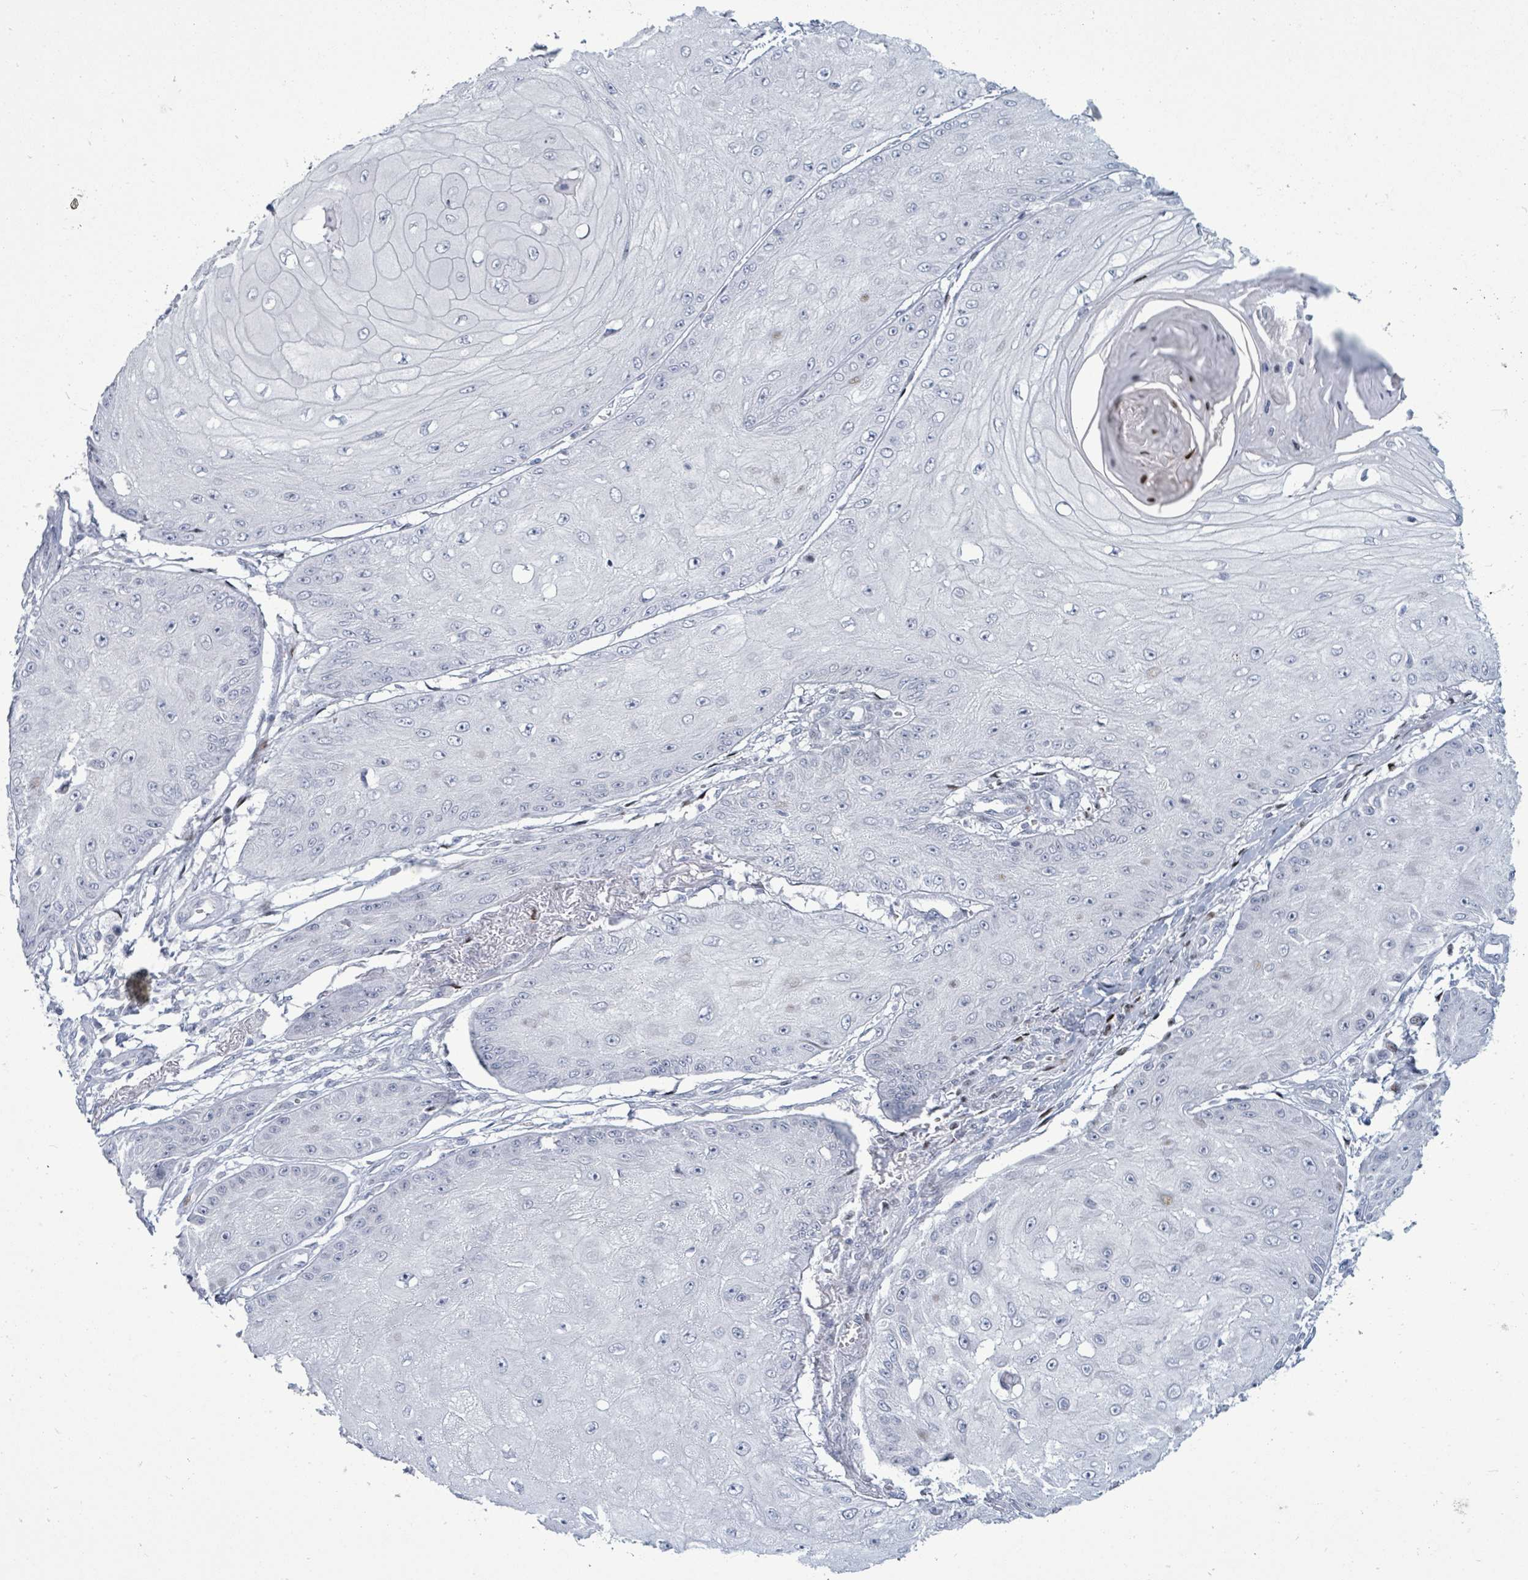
{"staining": {"intensity": "negative", "quantity": "none", "location": "none"}, "tissue": "skin cancer", "cell_type": "Tumor cells", "image_type": "cancer", "snomed": [{"axis": "morphology", "description": "Squamous cell carcinoma, NOS"}, {"axis": "topography", "description": "Skin"}], "caption": "The histopathology image displays no staining of tumor cells in skin cancer (squamous cell carcinoma).", "gene": "MALL", "patient": {"sex": "male", "age": 70}}